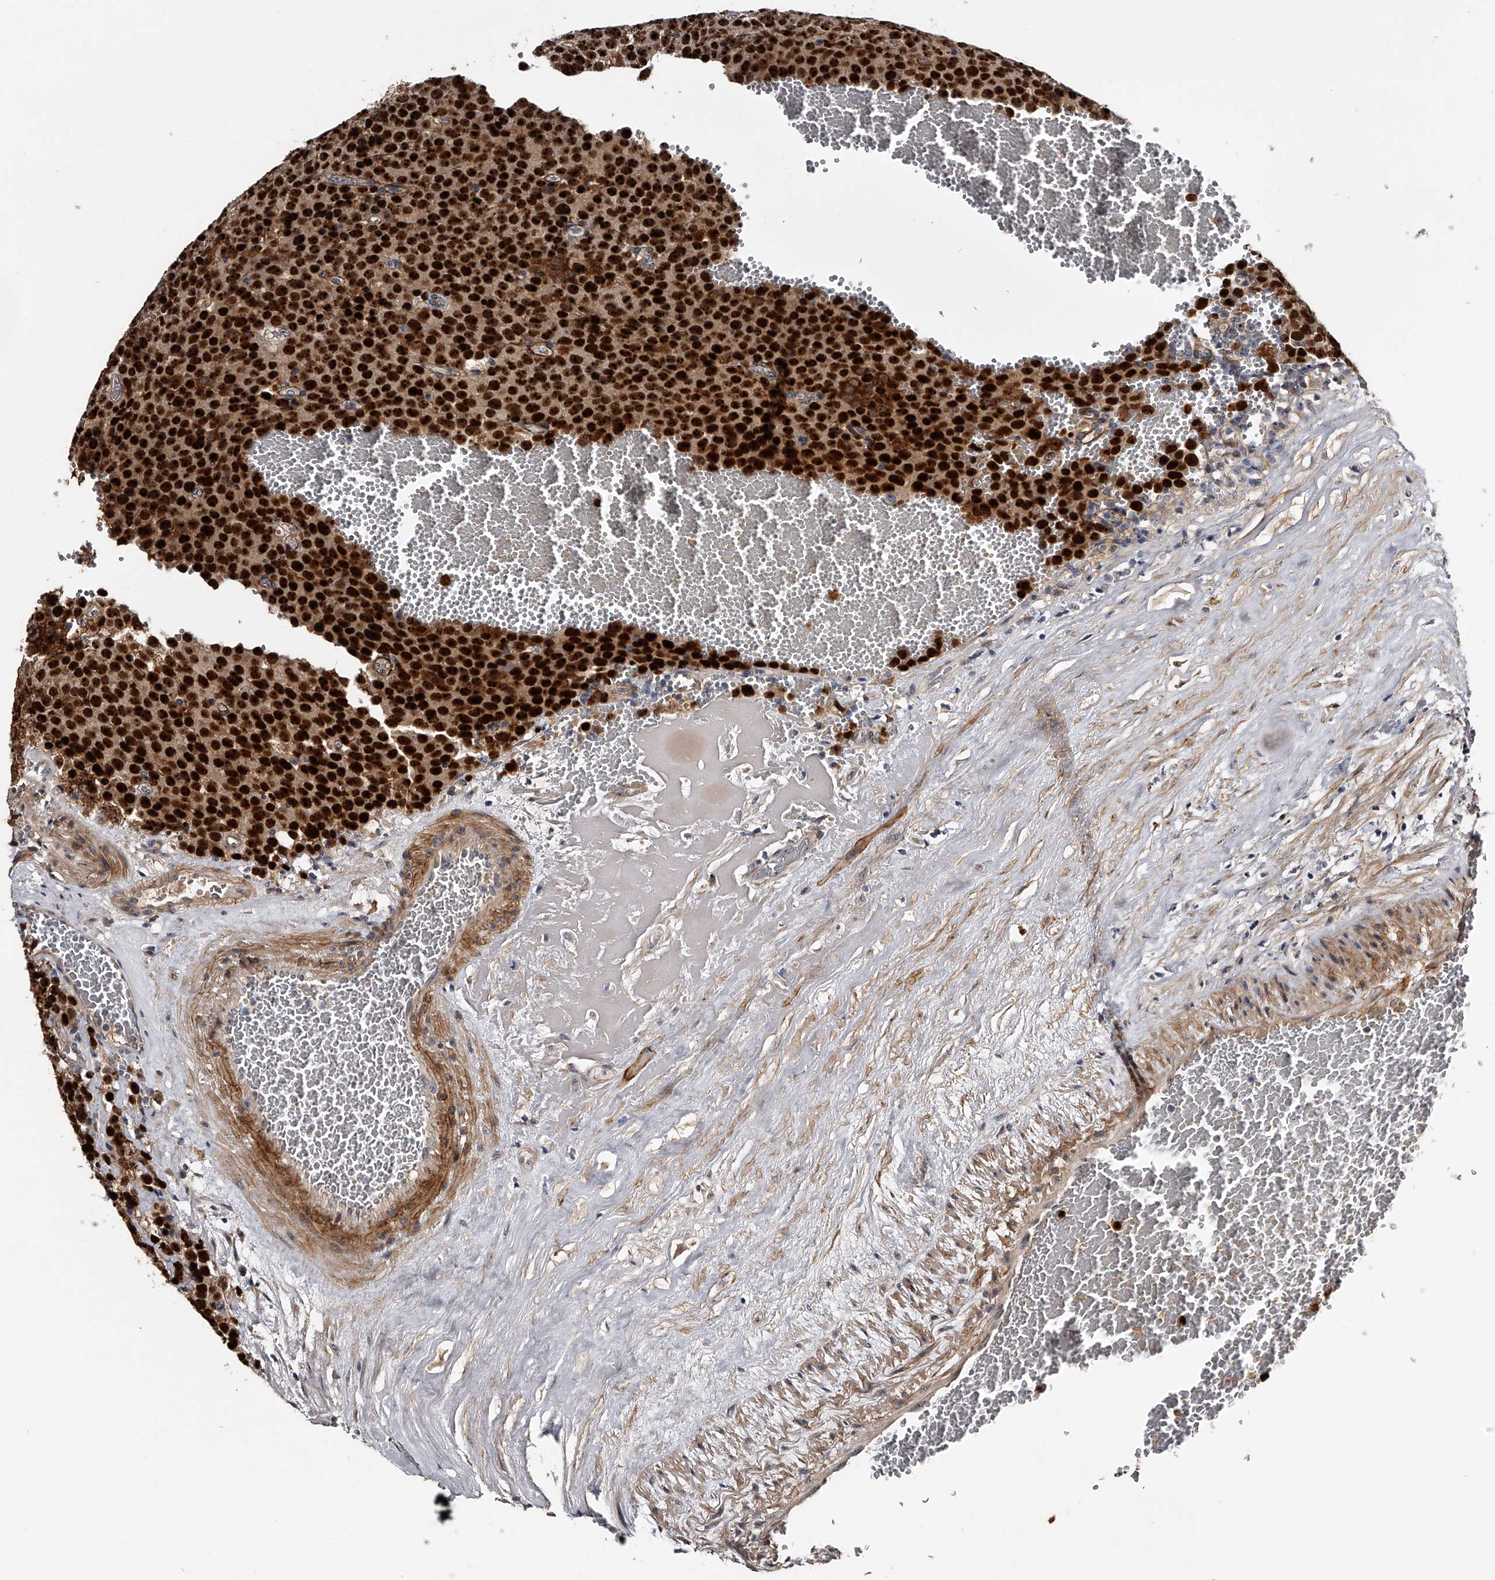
{"staining": {"intensity": "strong", "quantity": ">75%", "location": "nuclear"}, "tissue": "testis cancer", "cell_type": "Tumor cells", "image_type": "cancer", "snomed": [{"axis": "morphology", "description": "Seminoma, NOS"}, {"axis": "topography", "description": "Testis"}], "caption": "Tumor cells exhibit strong nuclear expression in approximately >75% of cells in testis seminoma.", "gene": "MDN1", "patient": {"sex": "male", "age": 71}}